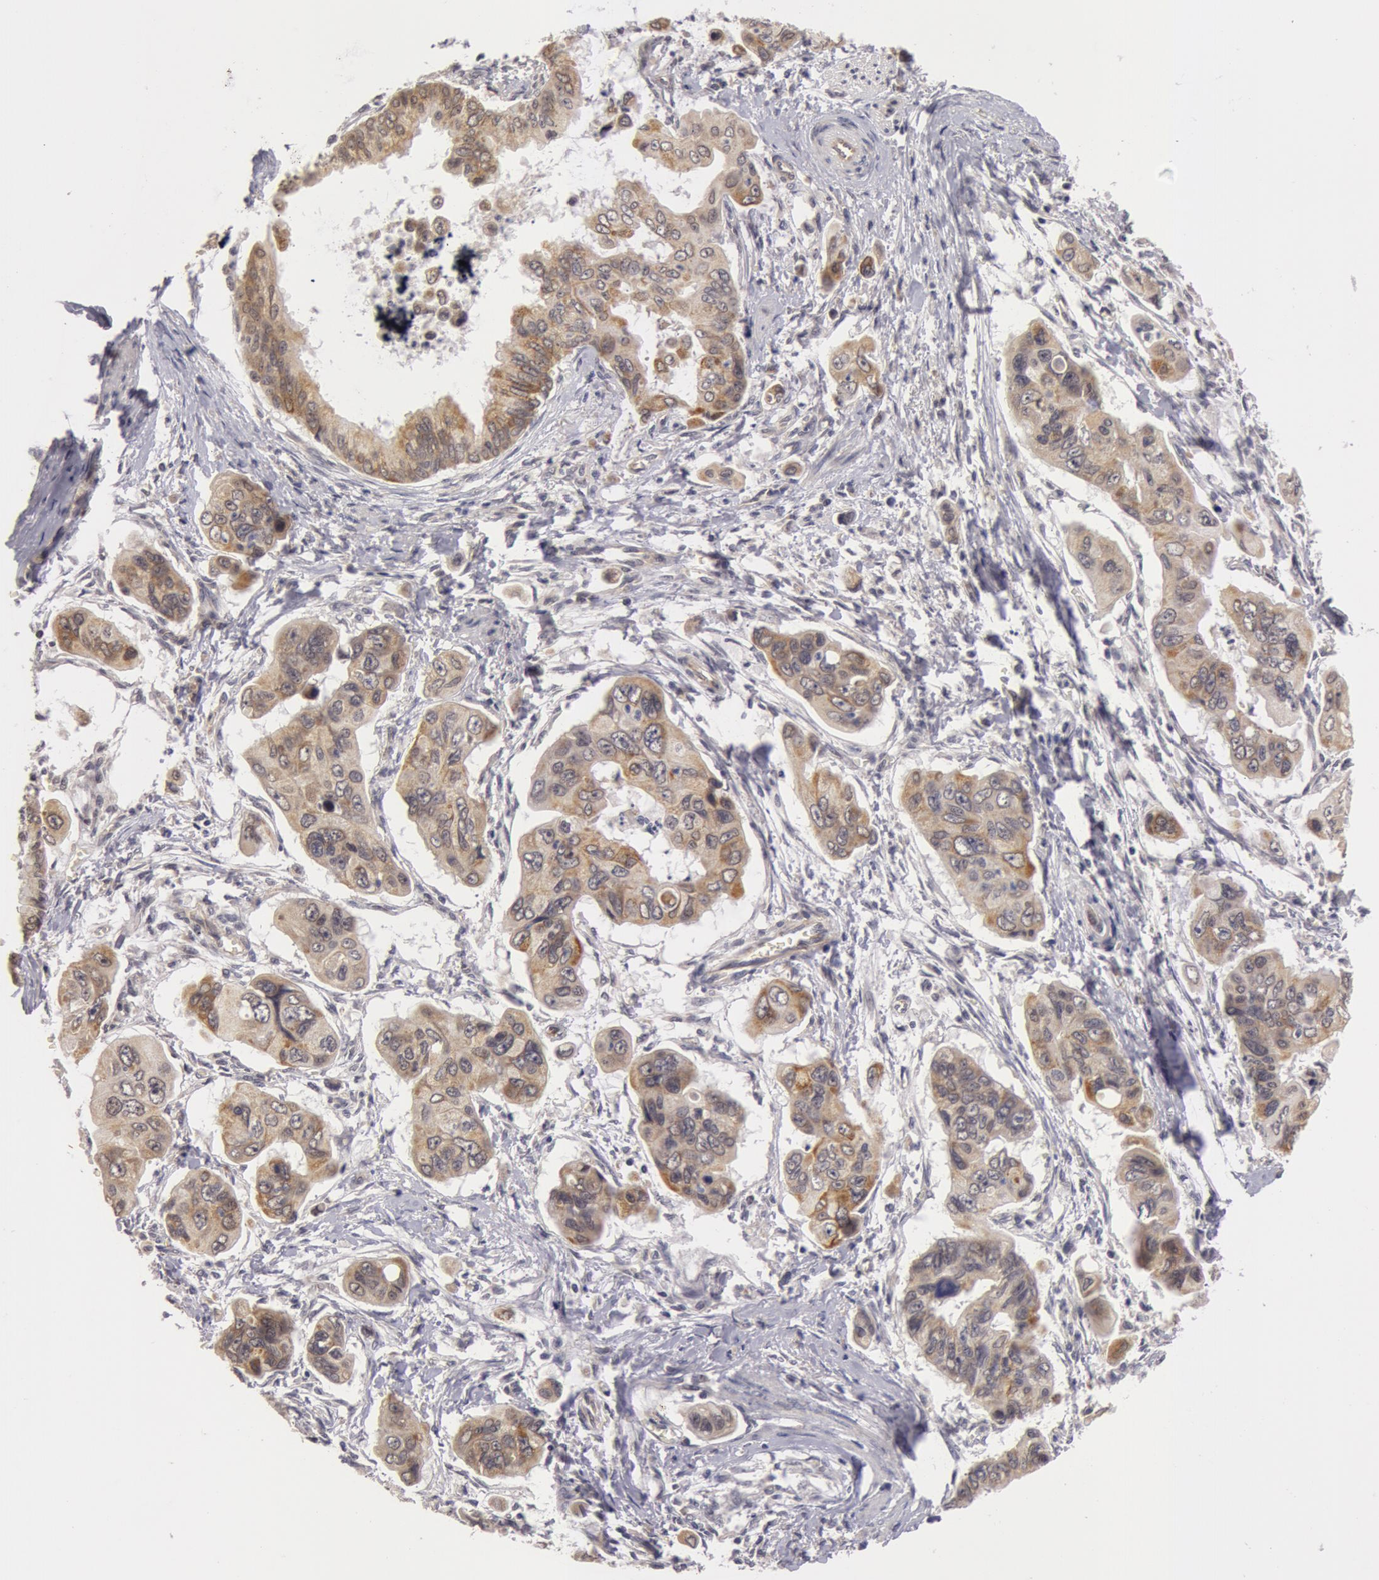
{"staining": {"intensity": "moderate", "quantity": "25%-75%", "location": "cytoplasmic/membranous"}, "tissue": "stomach cancer", "cell_type": "Tumor cells", "image_type": "cancer", "snomed": [{"axis": "morphology", "description": "Adenocarcinoma, NOS"}, {"axis": "topography", "description": "Stomach, upper"}], "caption": "The histopathology image exhibits immunohistochemical staining of stomach cancer (adenocarcinoma). There is moderate cytoplasmic/membranous positivity is present in about 25%-75% of tumor cells.", "gene": "SYTL4", "patient": {"sex": "male", "age": 80}}